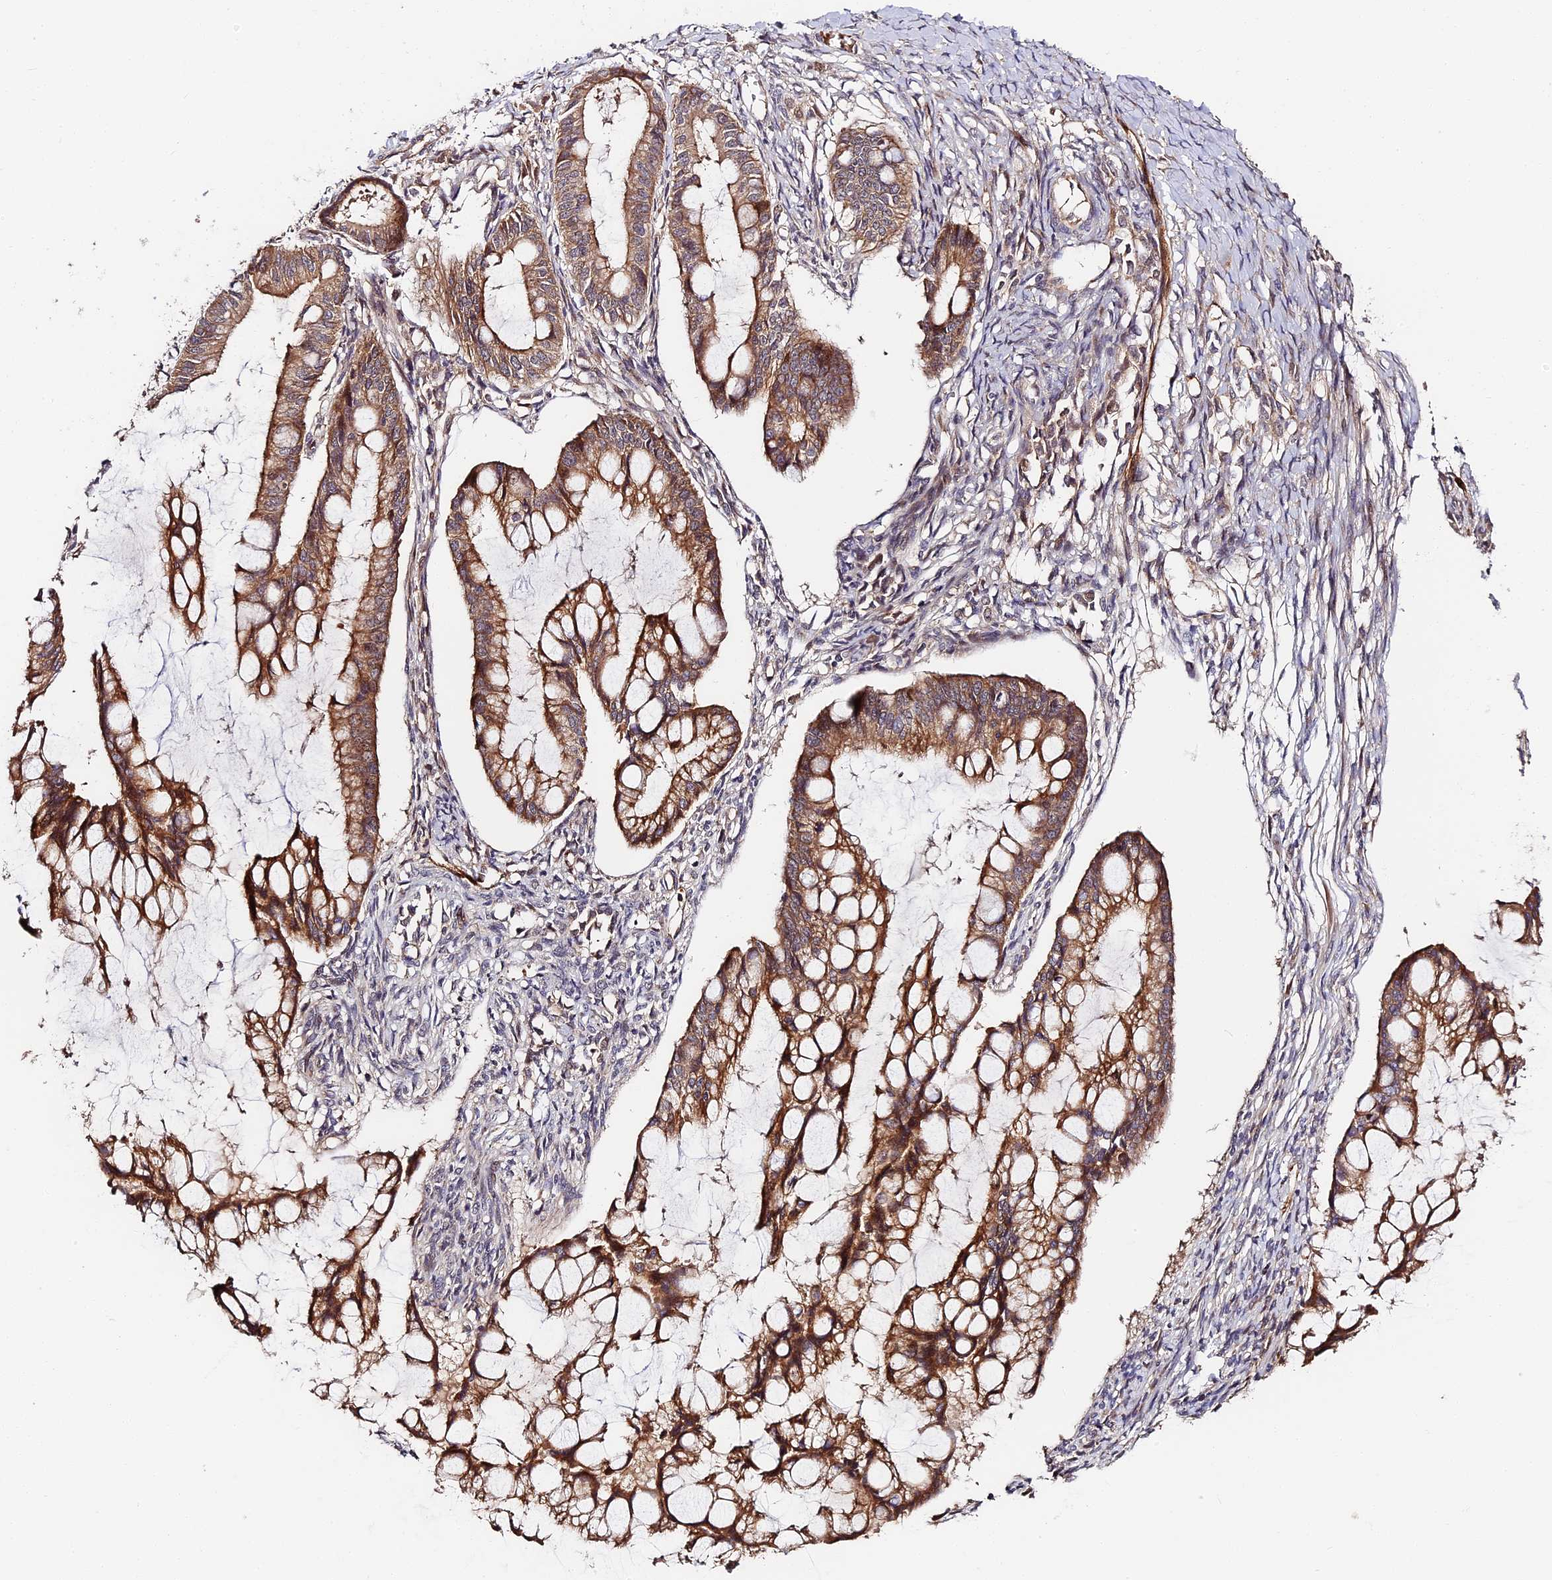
{"staining": {"intensity": "moderate", "quantity": ">75%", "location": "cytoplasmic/membranous"}, "tissue": "ovarian cancer", "cell_type": "Tumor cells", "image_type": "cancer", "snomed": [{"axis": "morphology", "description": "Cystadenocarcinoma, mucinous, NOS"}, {"axis": "topography", "description": "Ovary"}], "caption": "A high-resolution micrograph shows IHC staining of ovarian cancer (mucinous cystadenocarcinoma), which reveals moderate cytoplasmic/membranous staining in approximately >75% of tumor cells. The protein is stained brown, and the nuclei are stained in blue (DAB (3,3'-diaminobenzidine) IHC with brightfield microscopy, high magnification).", "gene": "MISP3", "patient": {"sex": "female", "age": 73}}